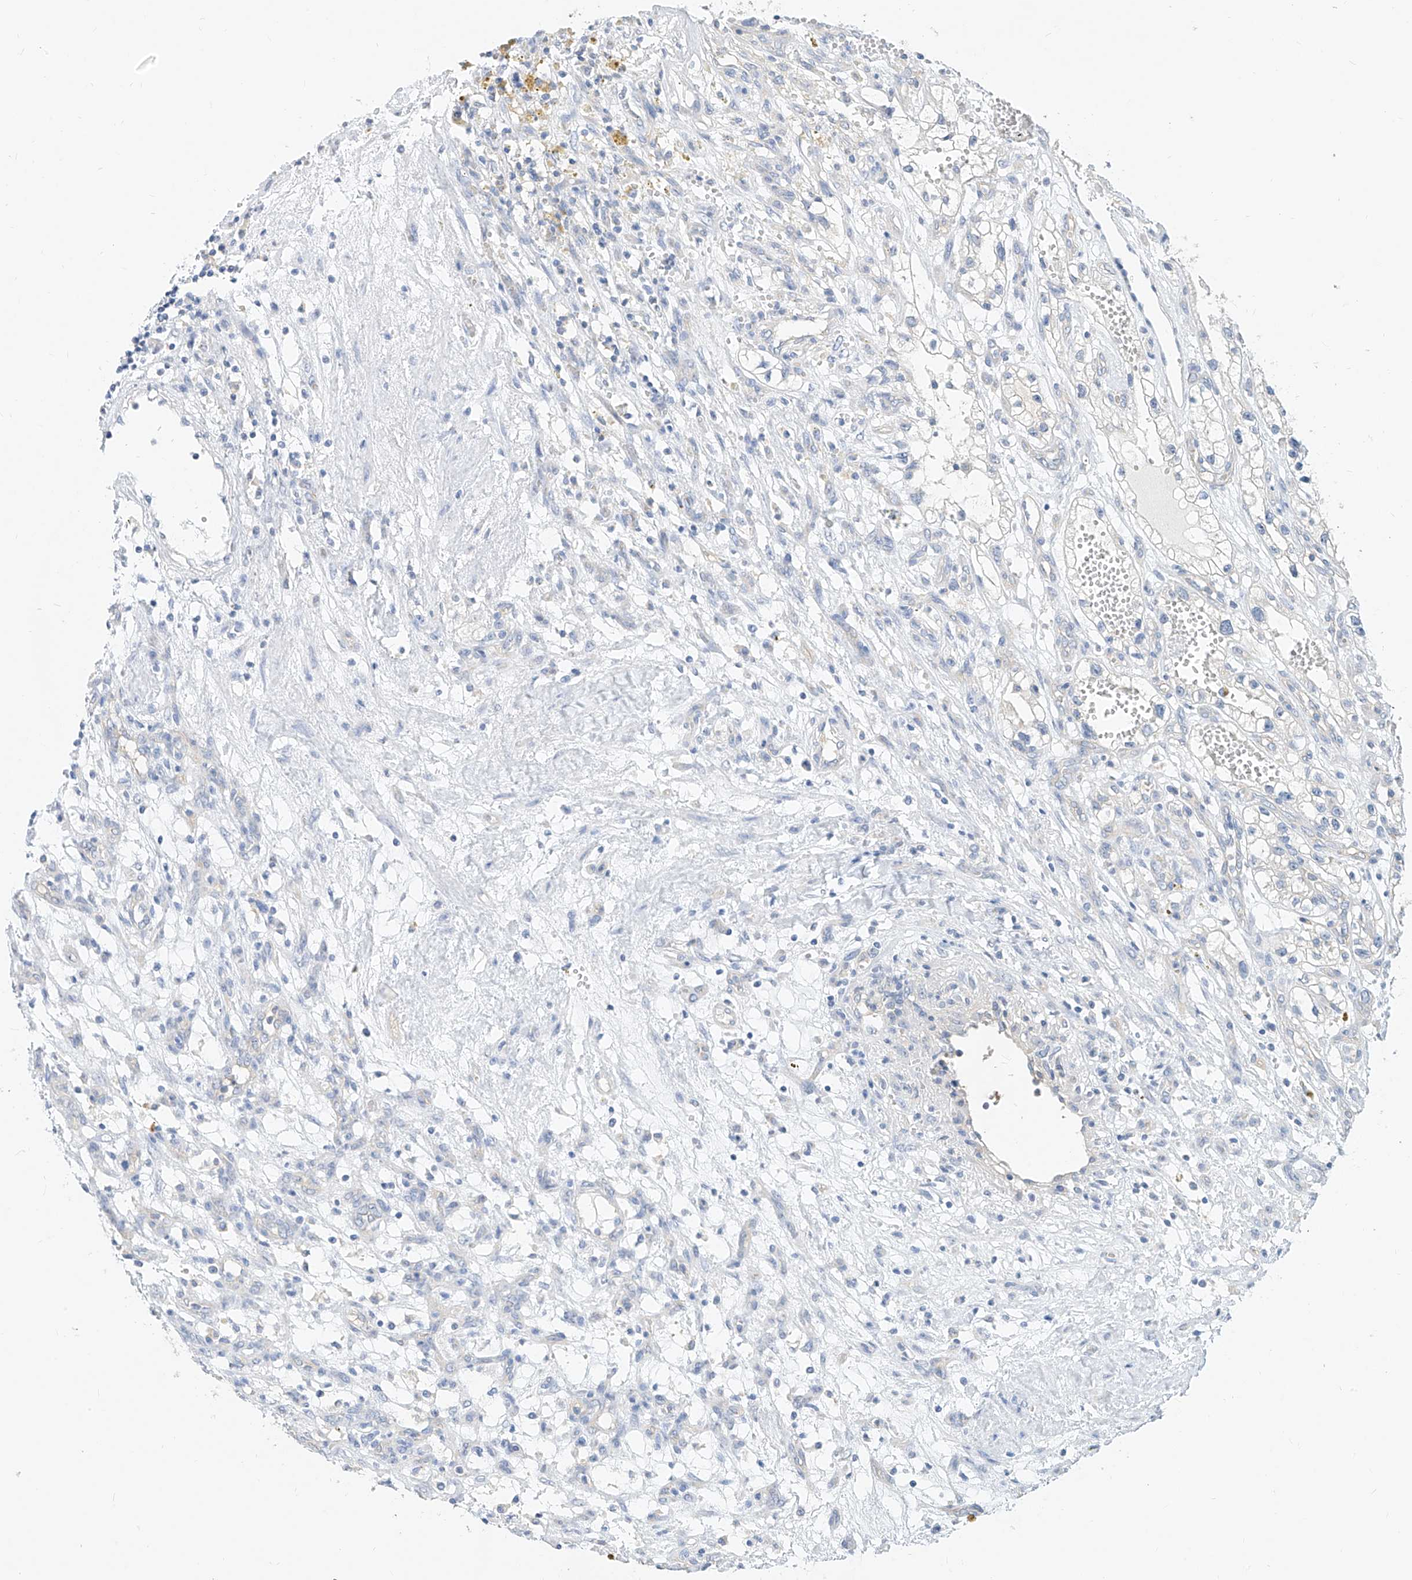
{"staining": {"intensity": "negative", "quantity": "none", "location": "none"}, "tissue": "renal cancer", "cell_type": "Tumor cells", "image_type": "cancer", "snomed": [{"axis": "morphology", "description": "Adenocarcinoma, NOS"}, {"axis": "topography", "description": "Kidney"}], "caption": "This is a photomicrograph of immunohistochemistry (IHC) staining of renal adenocarcinoma, which shows no expression in tumor cells. (Immunohistochemistry, brightfield microscopy, high magnification).", "gene": "ZZEF1", "patient": {"sex": "female", "age": 57}}